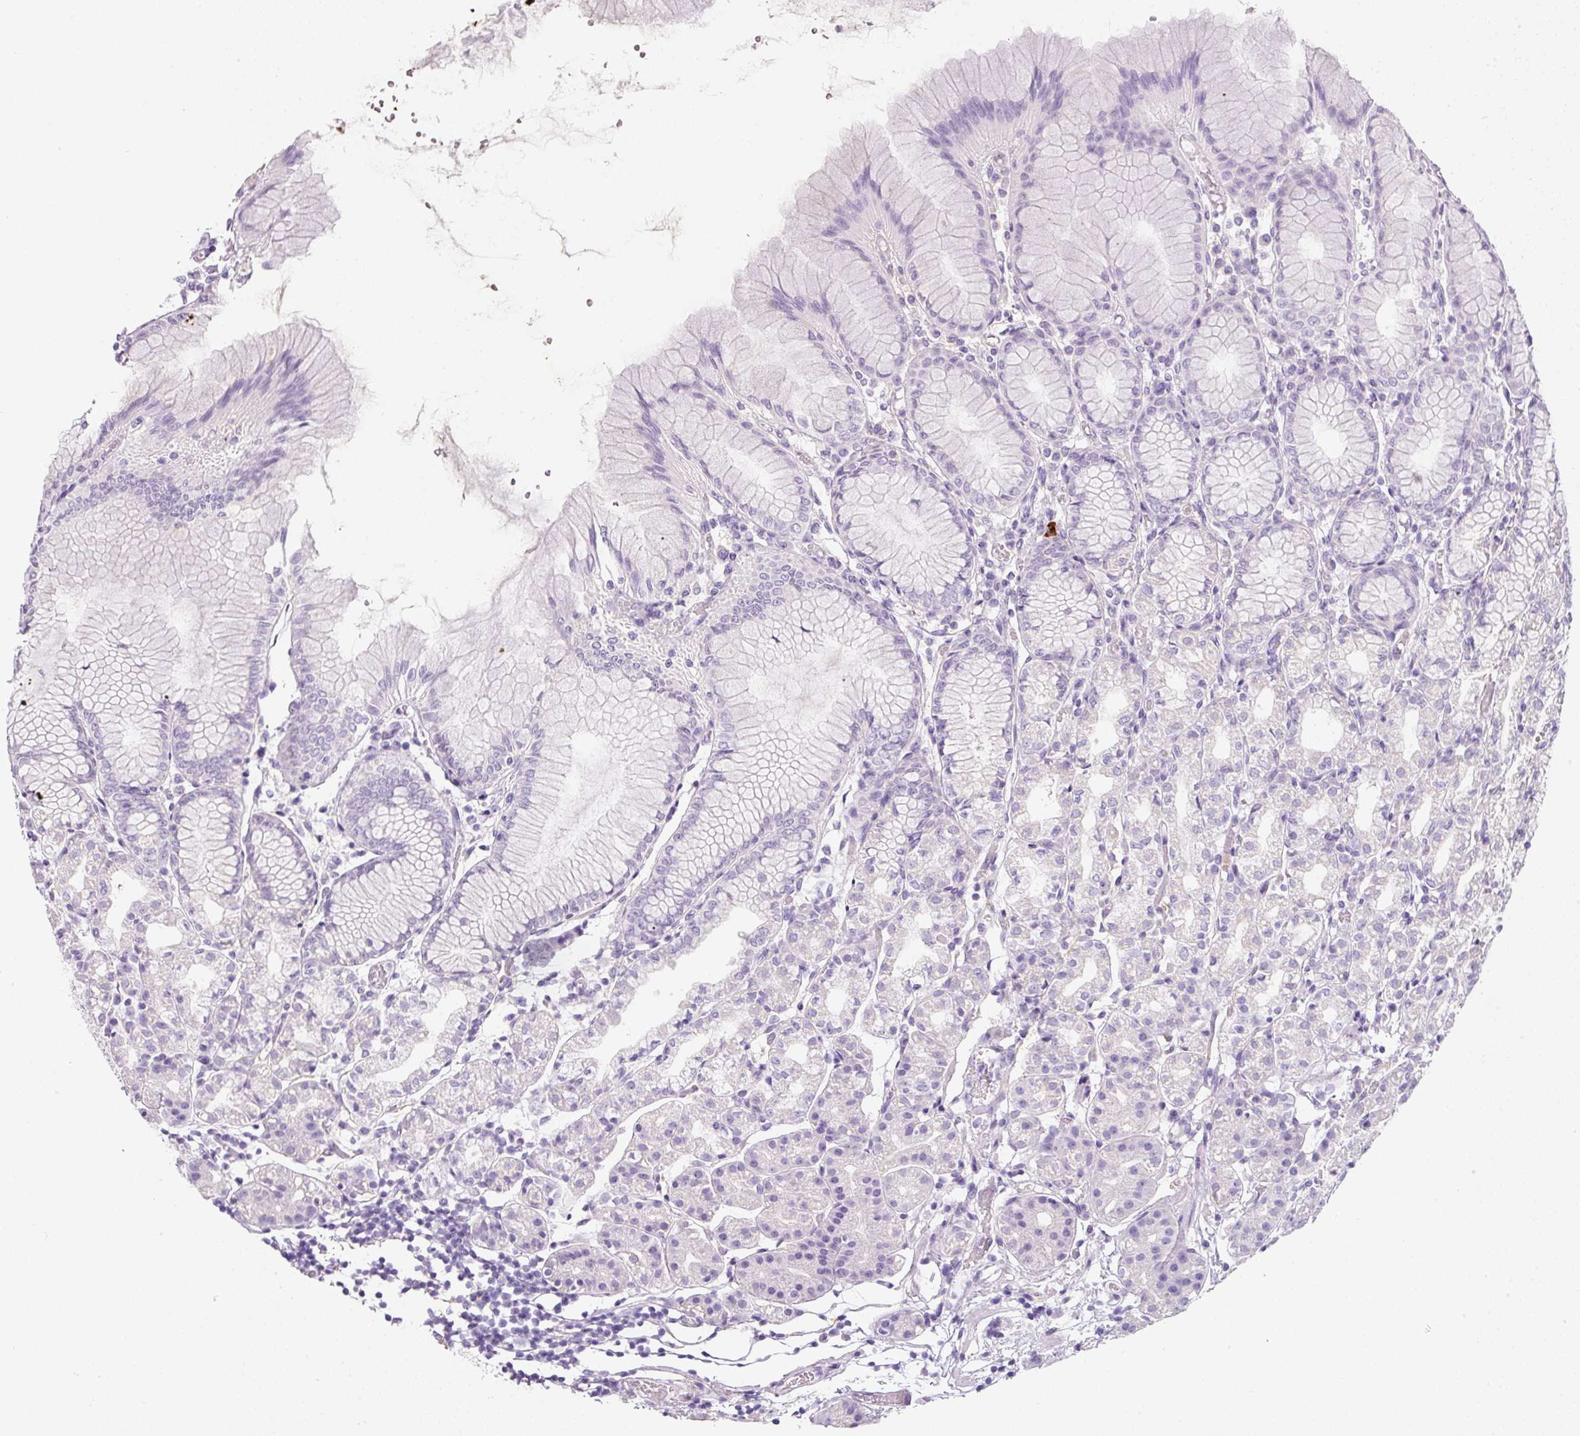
{"staining": {"intensity": "negative", "quantity": "none", "location": "none"}, "tissue": "stomach", "cell_type": "Glandular cells", "image_type": "normal", "snomed": [{"axis": "morphology", "description": "Normal tissue, NOS"}, {"axis": "topography", "description": "Stomach"}], "caption": "Immunohistochemistry image of normal stomach stained for a protein (brown), which displays no expression in glandular cells. (Stains: DAB IHC with hematoxylin counter stain, Microscopy: brightfield microscopy at high magnification).", "gene": "DNM1", "patient": {"sex": "female", "age": 57}}